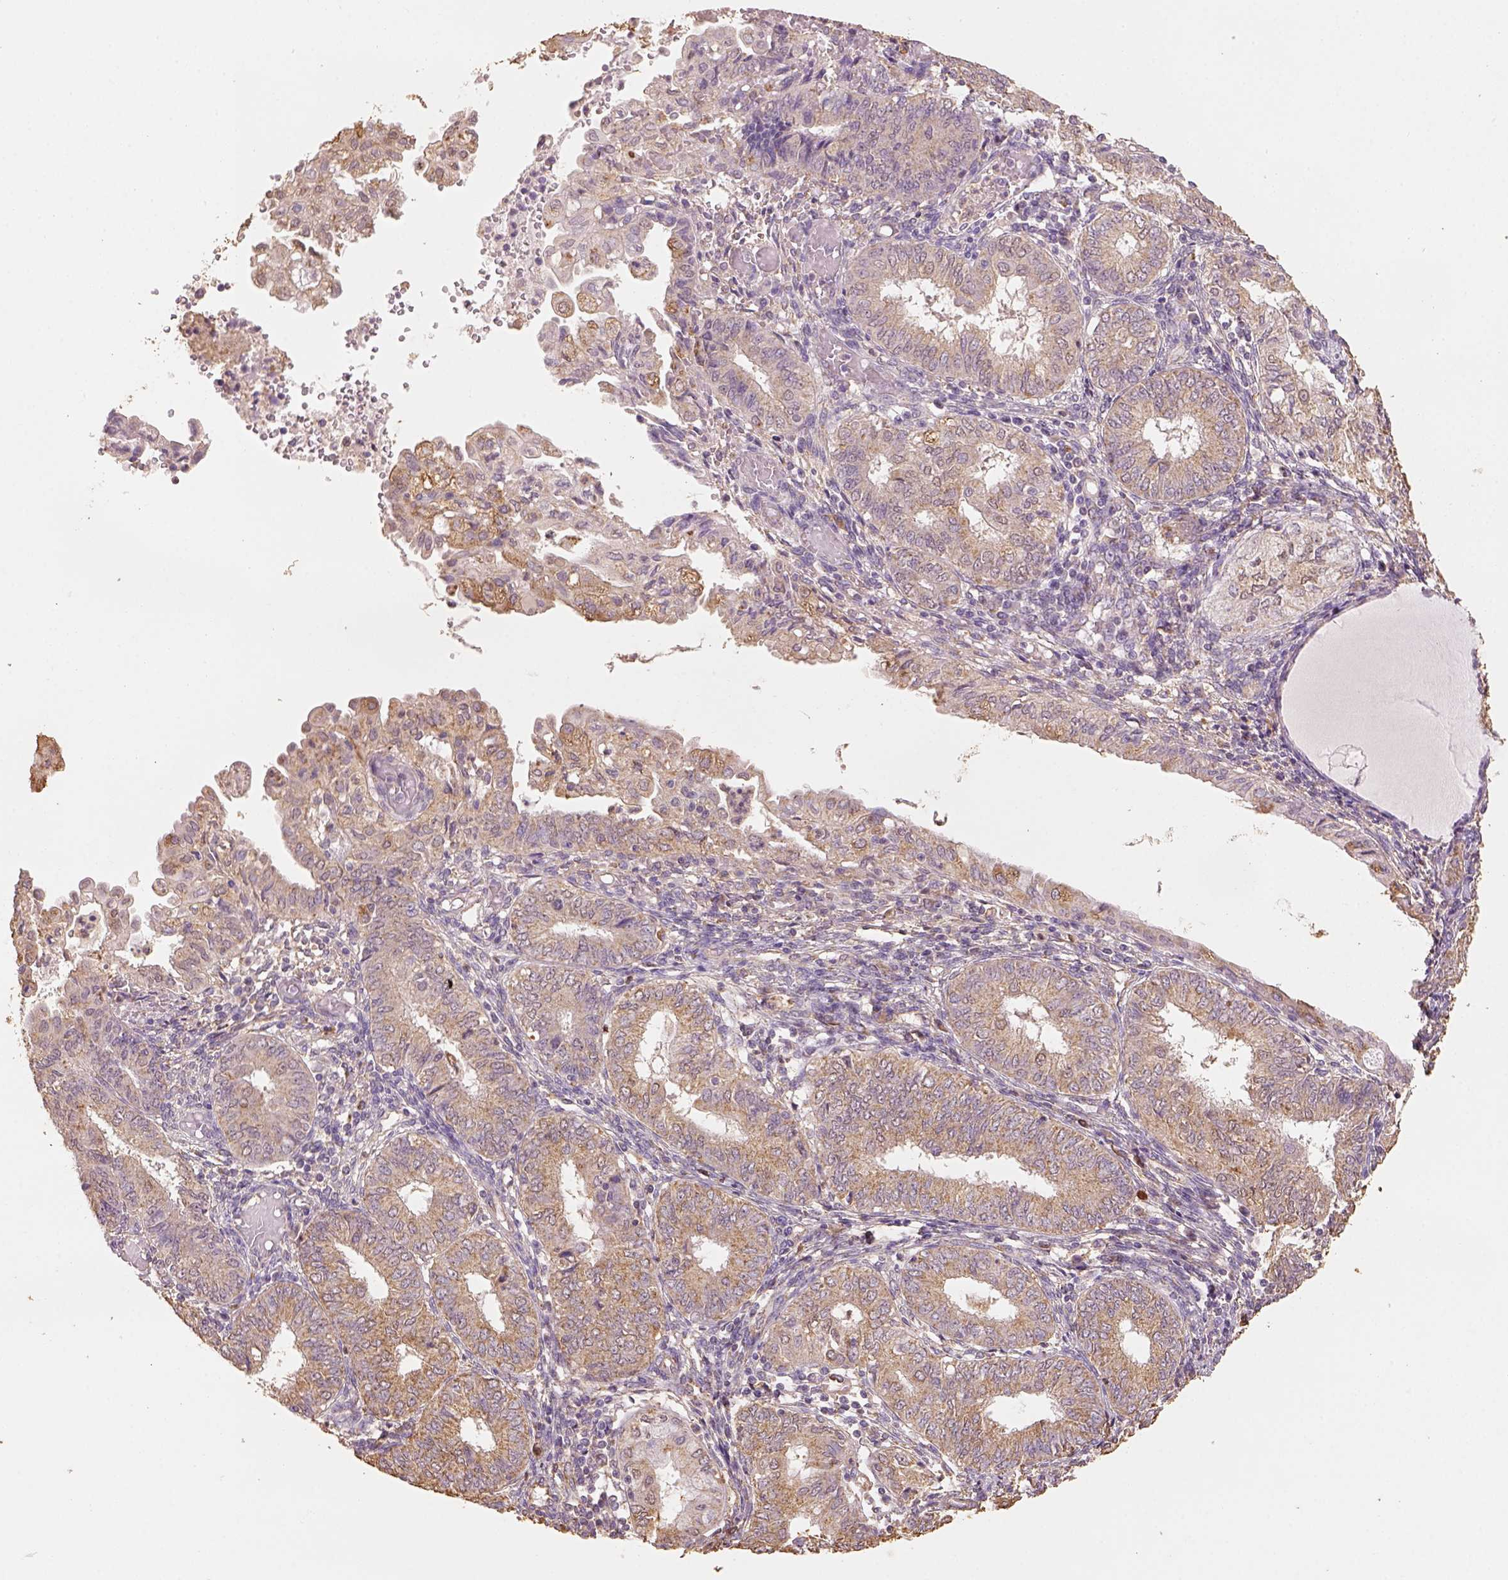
{"staining": {"intensity": "moderate", "quantity": ">75%", "location": "cytoplasmic/membranous"}, "tissue": "endometrial cancer", "cell_type": "Tumor cells", "image_type": "cancer", "snomed": [{"axis": "morphology", "description": "Adenocarcinoma, NOS"}, {"axis": "topography", "description": "Endometrium"}], "caption": "There is medium levels of moderate cytoplasmic/membranous expression in tumor cells of endometrial cancer, as demonstrated by immunohistochemical staining (brown color).", "gene": "AP2B1", "patient": {"sex": "female", "age": 68}}